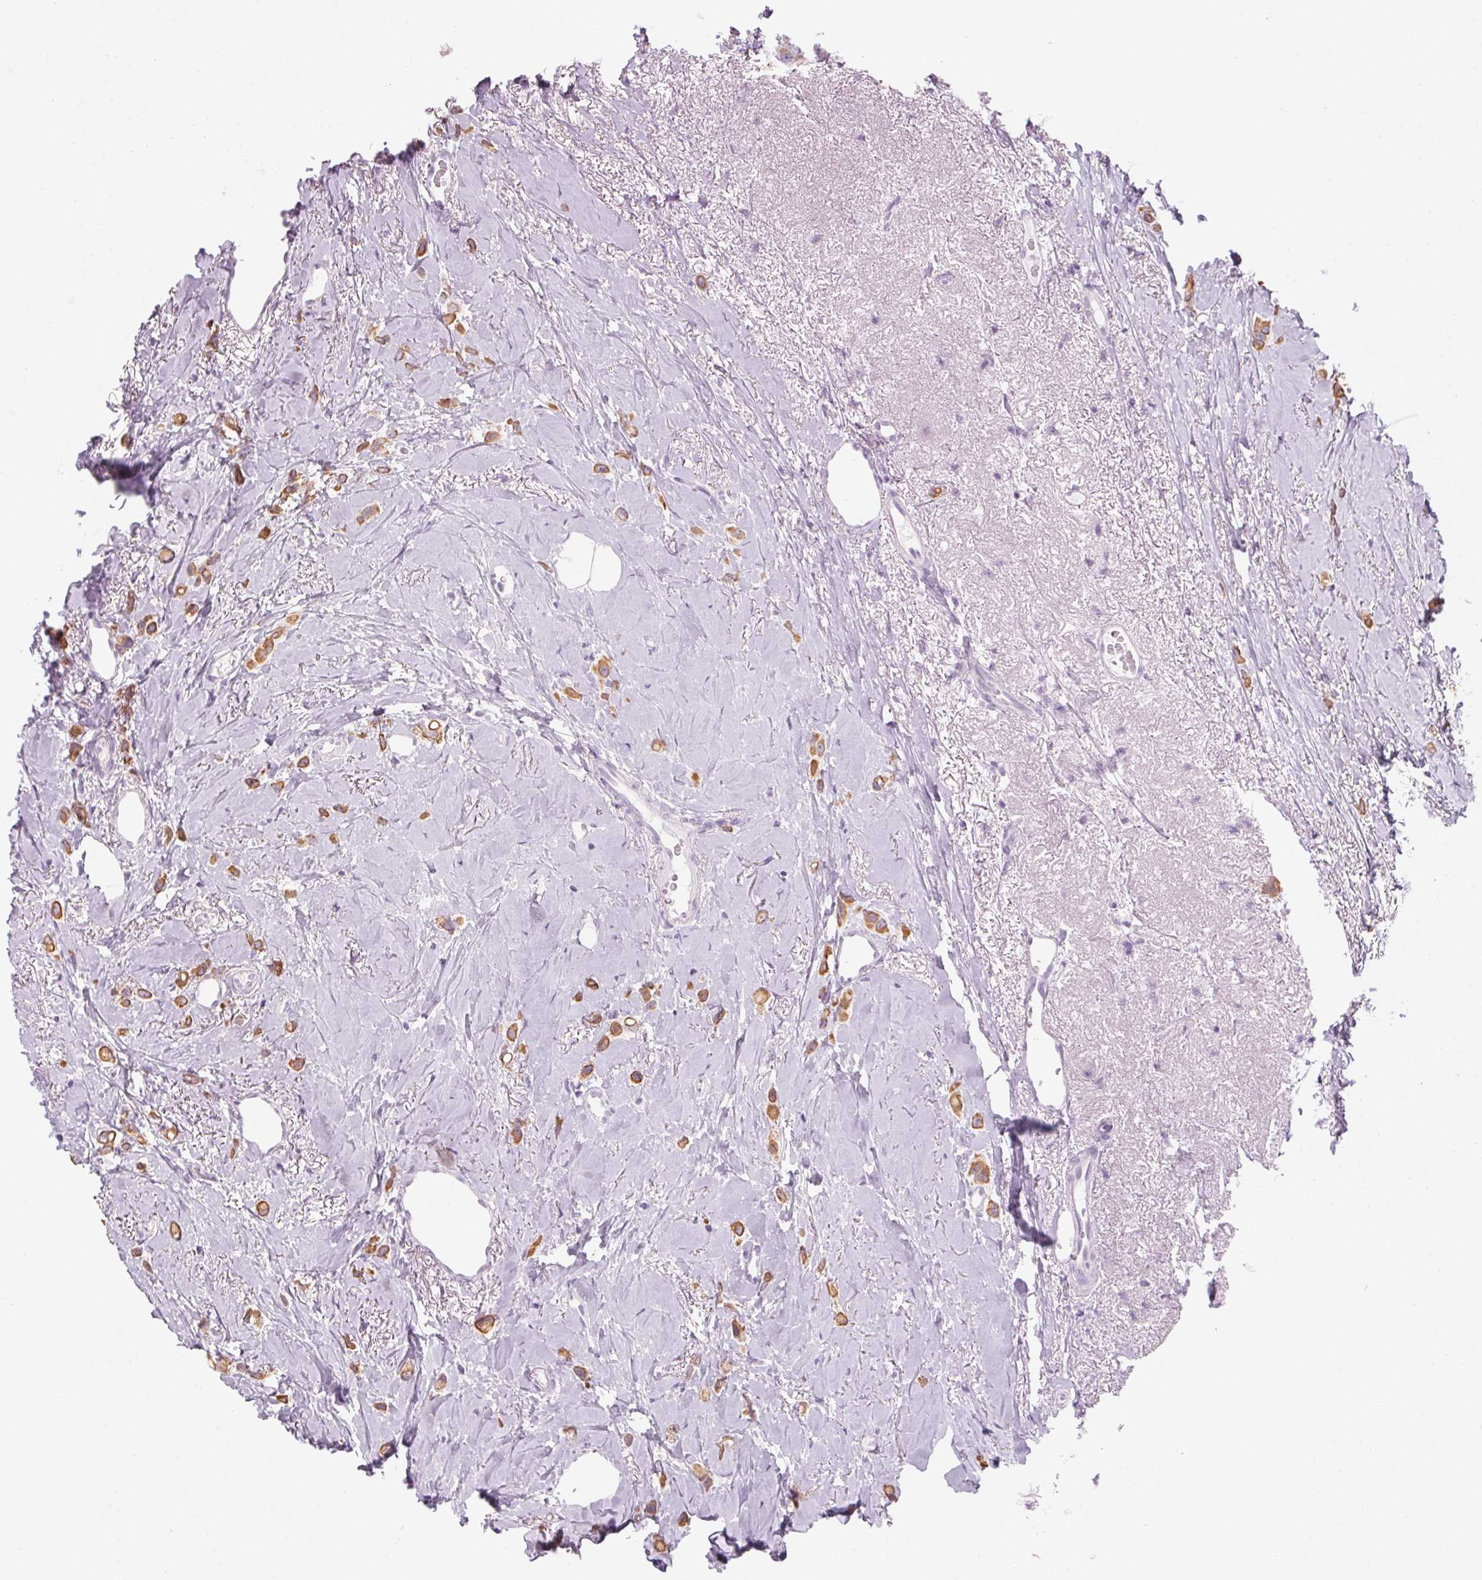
{"staining": {"intensity": "moderate", "quantity": ">75%", "location": "cytoplasmic/membranous"}, "tissue": "breast cancer", "cell_type": "Tumor cells", "image_type": "cancer", "snomed": [{"axis": "morphology", "description": "Lobular carcinoma"}, {"axis": "topography", "description": "Breast"}], "caption": "Tumor cells show medium levels of moderate cytoplasmic/membranous staining in about >75% of cells in breast lobular carcinoma.", "gene": "RPTN", "patient": {"sex": "female", "age": 66}}